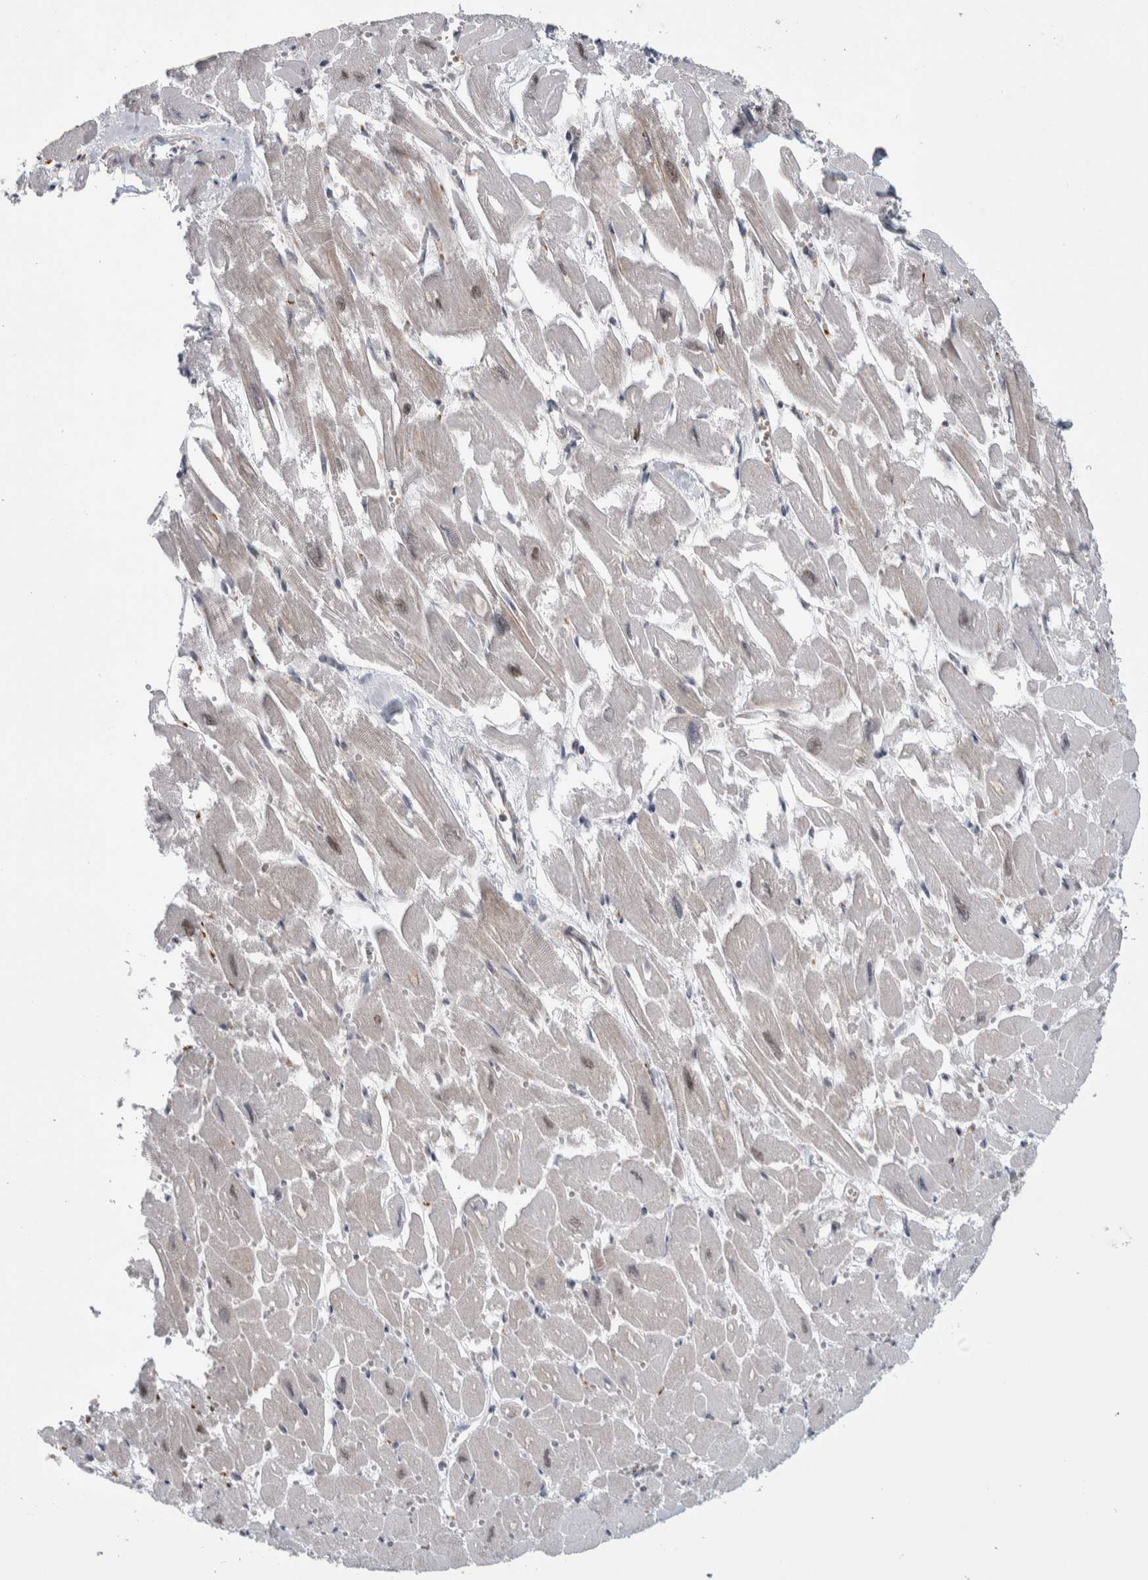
{"staining": {"intensity": "negative", "quantity": "none", "location": "none"}, "tissue": "heart muscle", "cell_type": "Cardiomyocytes", "image_type": "normal", "snomed": [{"axis": "morphology", "description": "Normal tissue, NOS"}, {"axis": "topography", "description": "Heart"}], "caption": "A high-resolution histopathology image shows immunohistochemistry staining of normal heart muscle, which reveals no significant expression in cardiomyocytes.", "gene": "PTPA", "patient": {"sex": "male", "age": 54}}